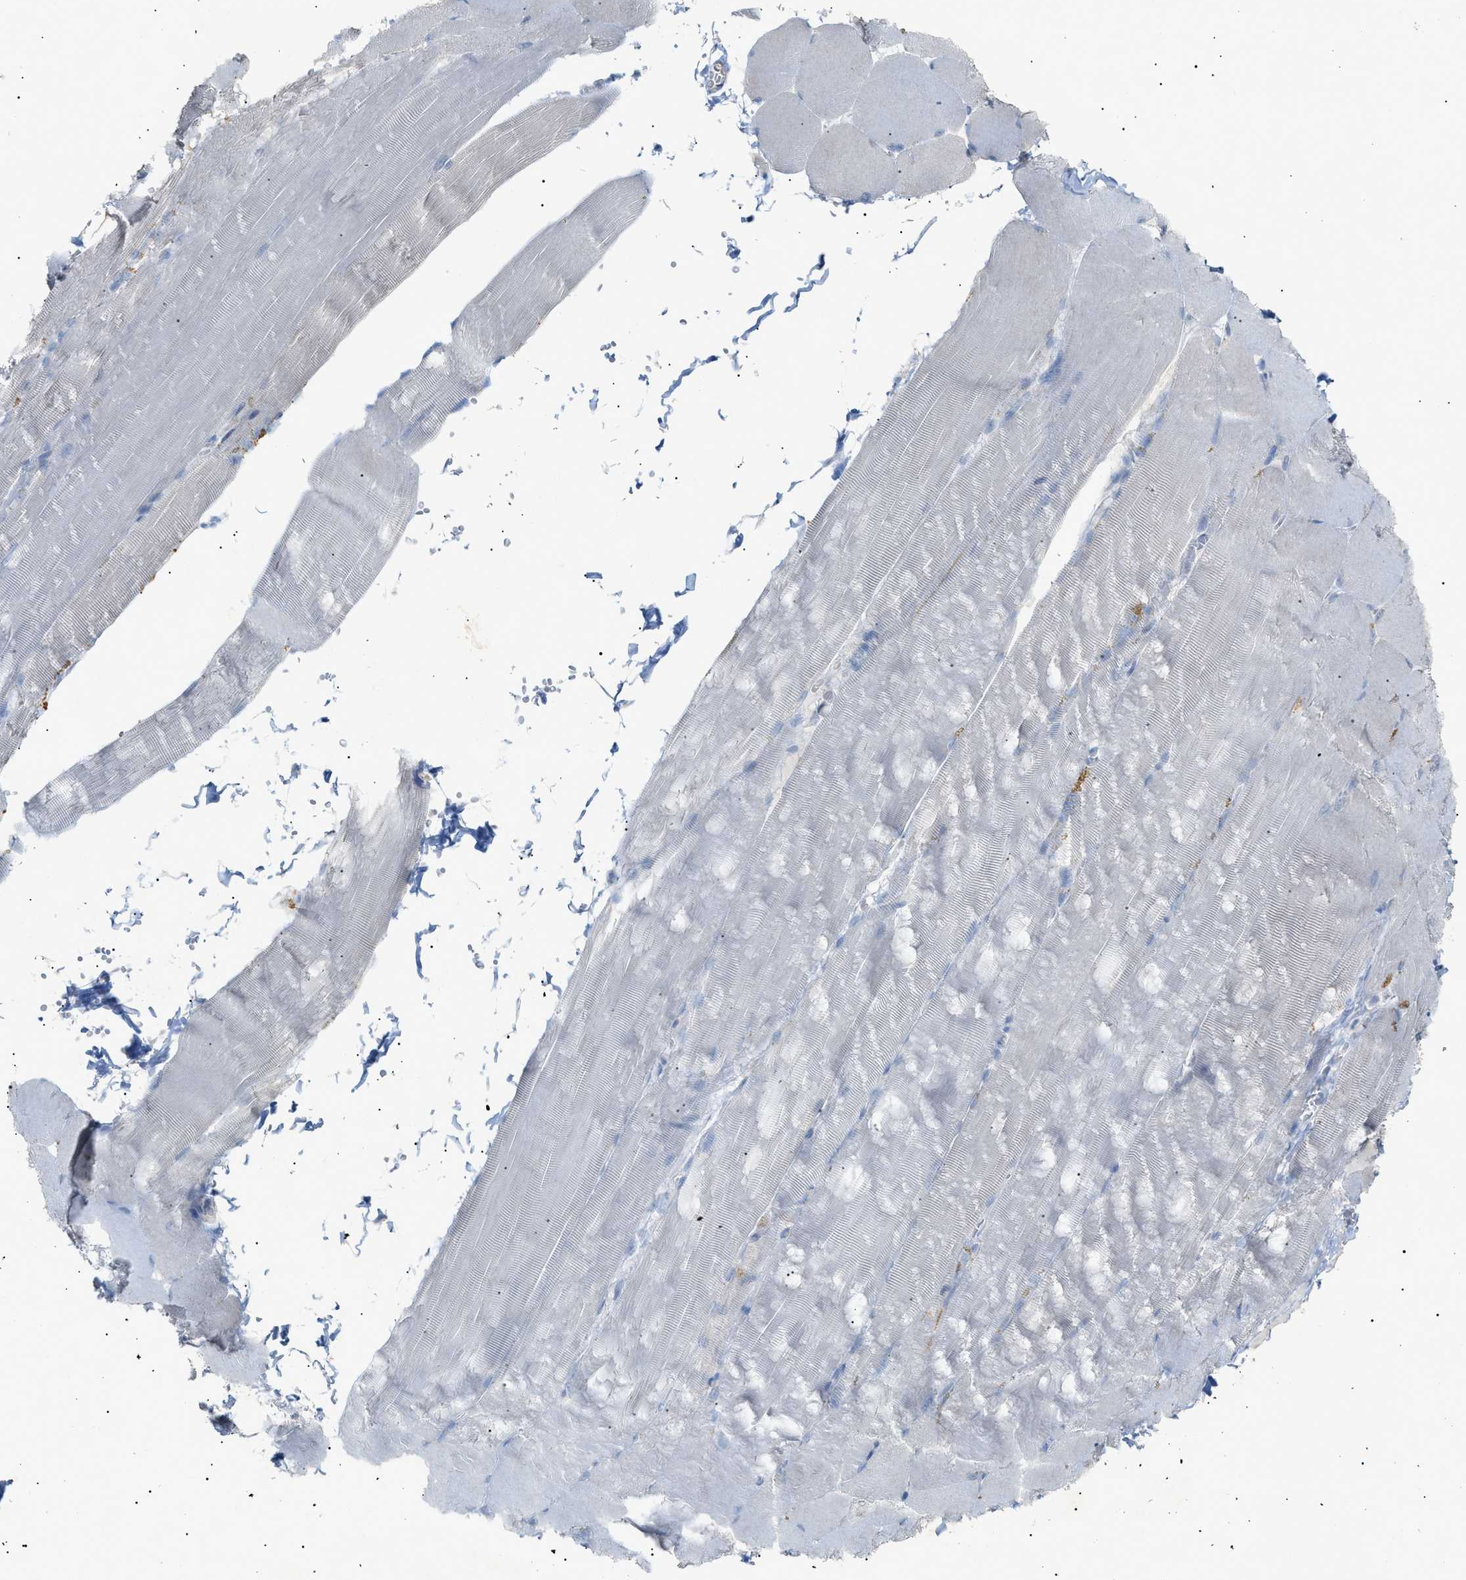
{"staining": {"intensity": "negative", "quantity": "none", "location": "none"}, "tissue": "skeletal muscle", "cell_type": "Myocytes", "image_type": "normal", "snomed": [{"axis": "morphology", "description": "Normal tissue, NOS"}, {"axis": "topography", "description": "Skin"}, {"axis": "topography", "description": "Skeletal muscle"}], "caption": "Protein analysis of unremarkable skeletal muscle shows no significant positivity in myocytes.", "gene": "SLC25A31", "patient": {"sex": "male", "age": 83}}